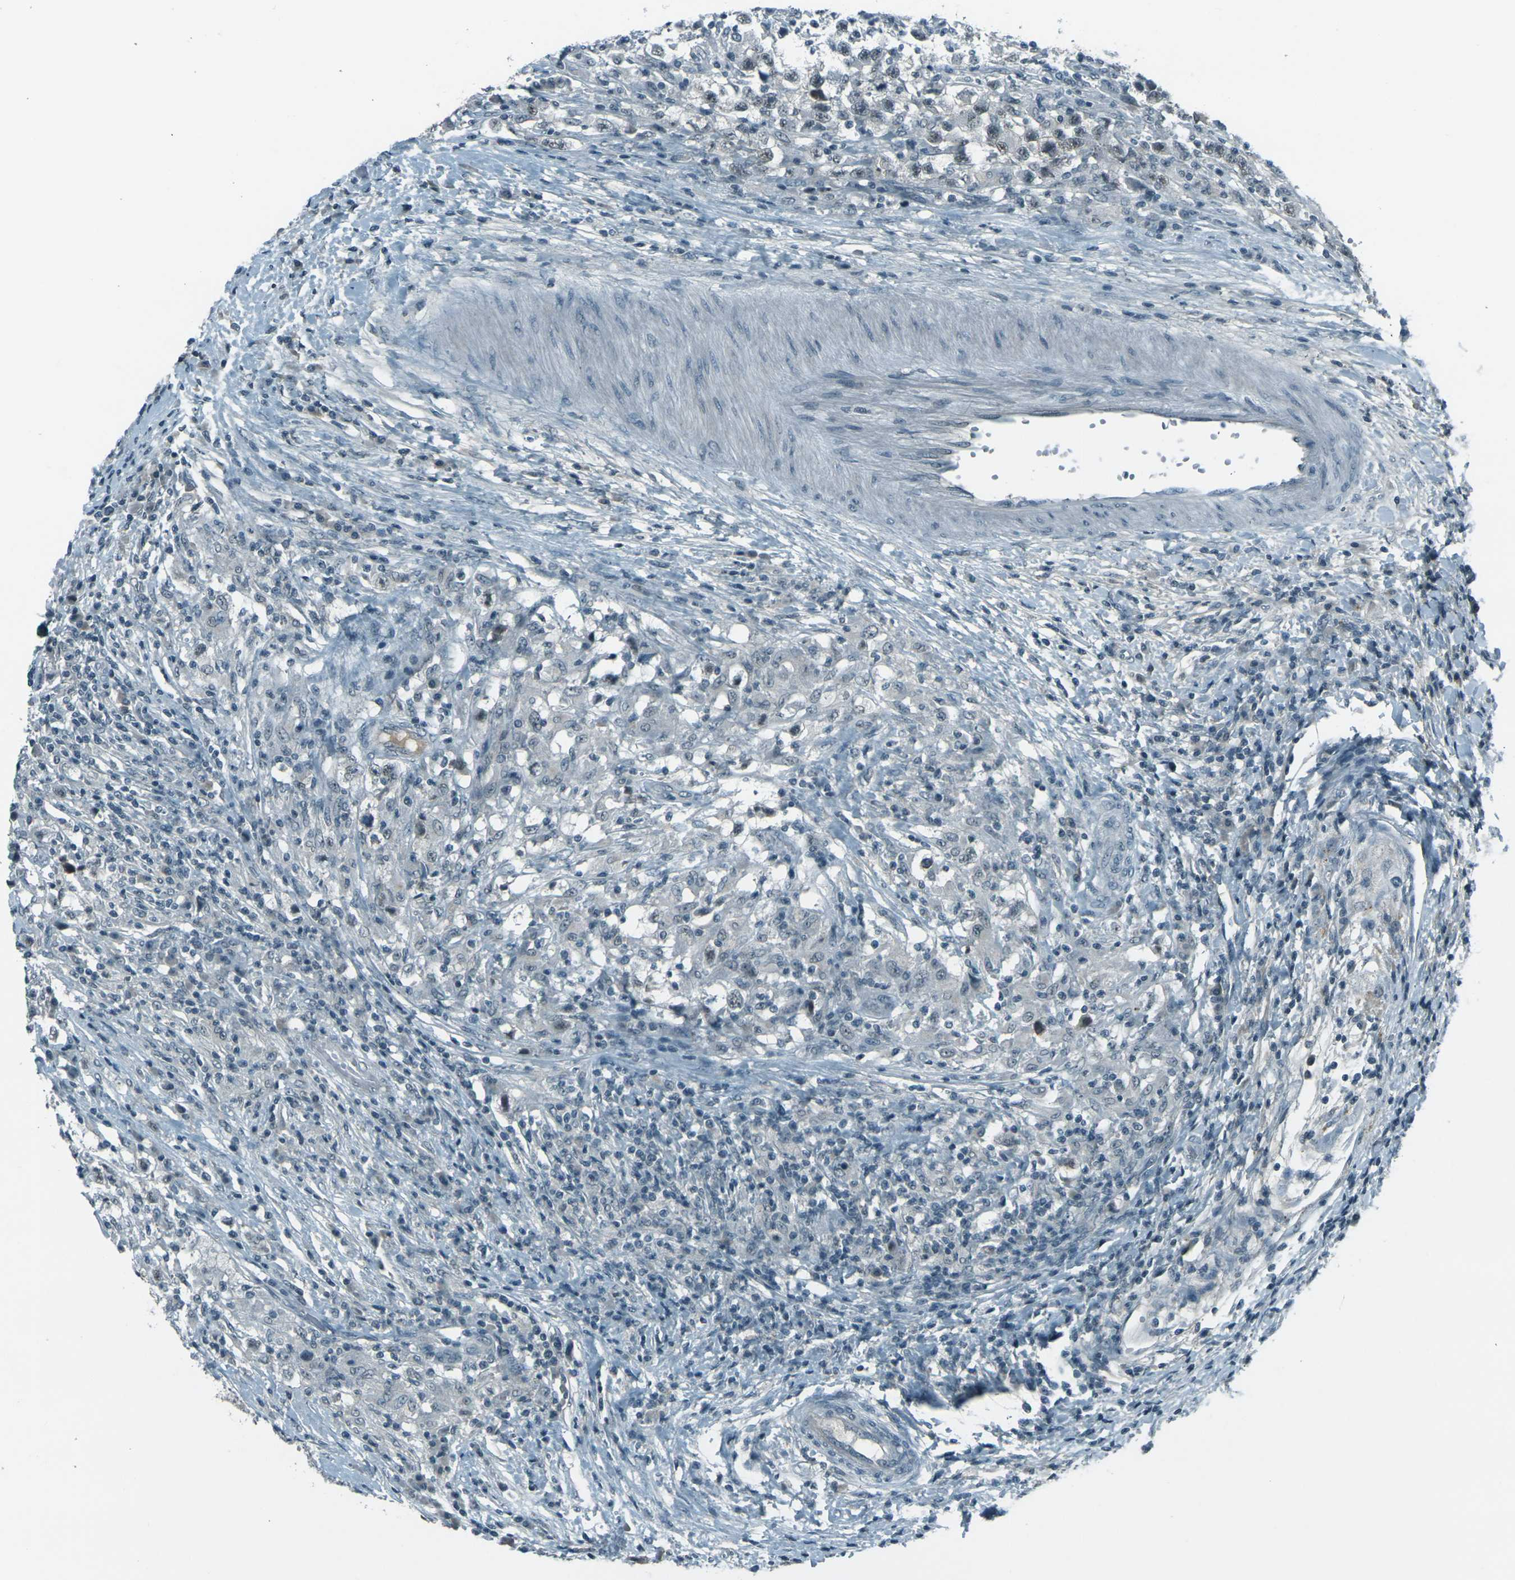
{"staining": {"intensity": "weak", "quantity": "<25%", "location": "nuclear"}, "tissue": "testis cancer", "cell_type": "Tumor cells", "image_type": "cancer", "snomed": [{"axis": "morphology", "description": "Carcinoma, Embryonal, NOS"}, {"axis": "topography", "description": "Testis"}], "caption": "An image of testis cancer stained for a protein reveals no brown staining in tumor cells. (IHC, brightfield microscopy, high magnification).", "gene": "GPR19", "patient": {"sex": "male", "age": 21}}